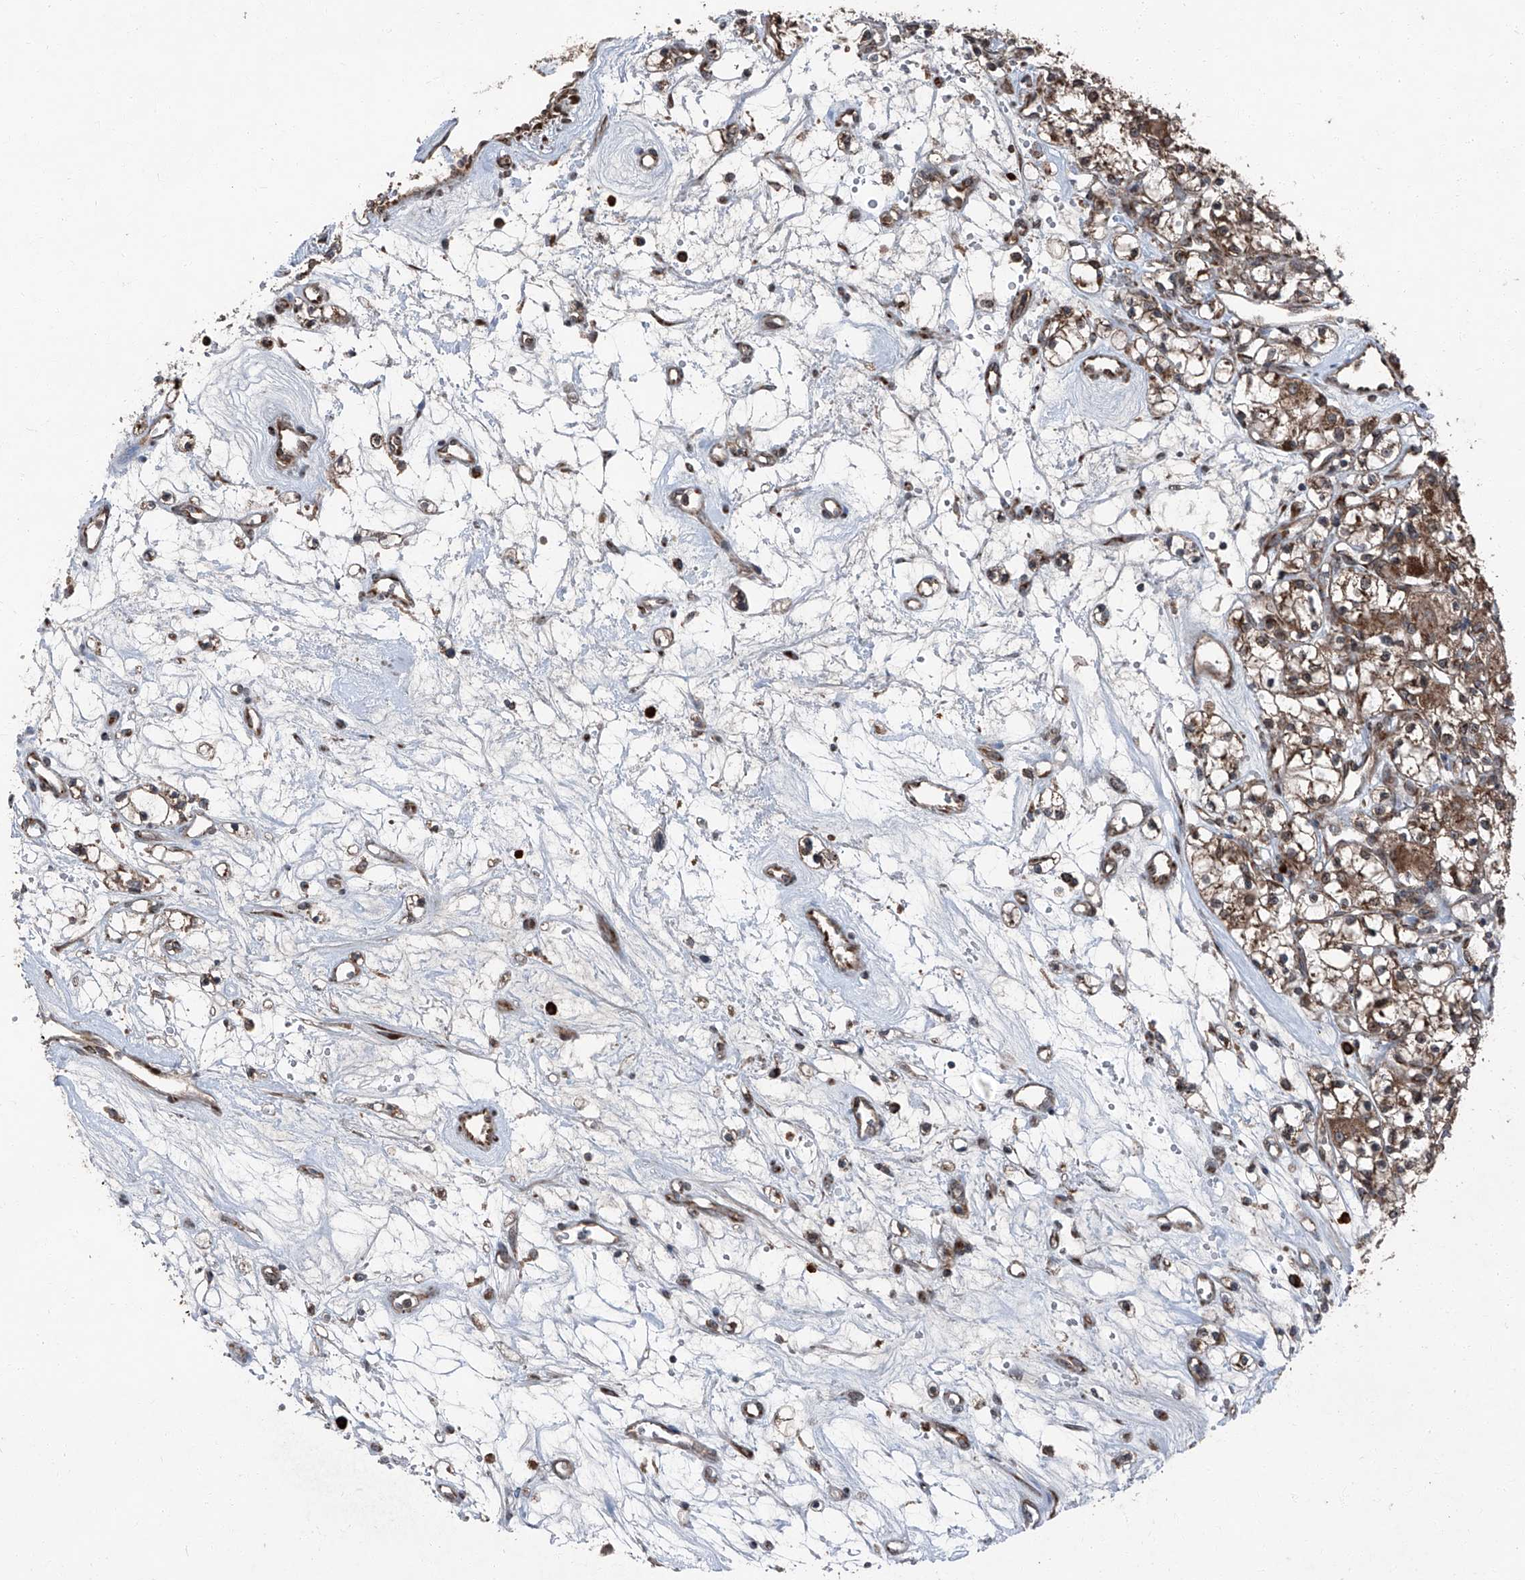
{"staining": {"intensity": "moderate", "quantity": "25%-75%", "location": "cytoplasmic/membranous"}, "tissue": "renal cancer", "cell_type": "Tumor cells", "image_type": "cancer", "snomed": [{"axis": "morphology", "description": "Adenocarcinoma, NOS"}, {"axis": "topography", "description": "Kidney"}], "caption": "Renal adenocarcinoma stained for a protein displays moderate cytoplasmic/membranous positivity in tumor cells. (DAB IHC, brown staining for protein, blue staining for nuclei).", "gene": "LIMK1", "patient": {"sex": "female", "age": 59}}